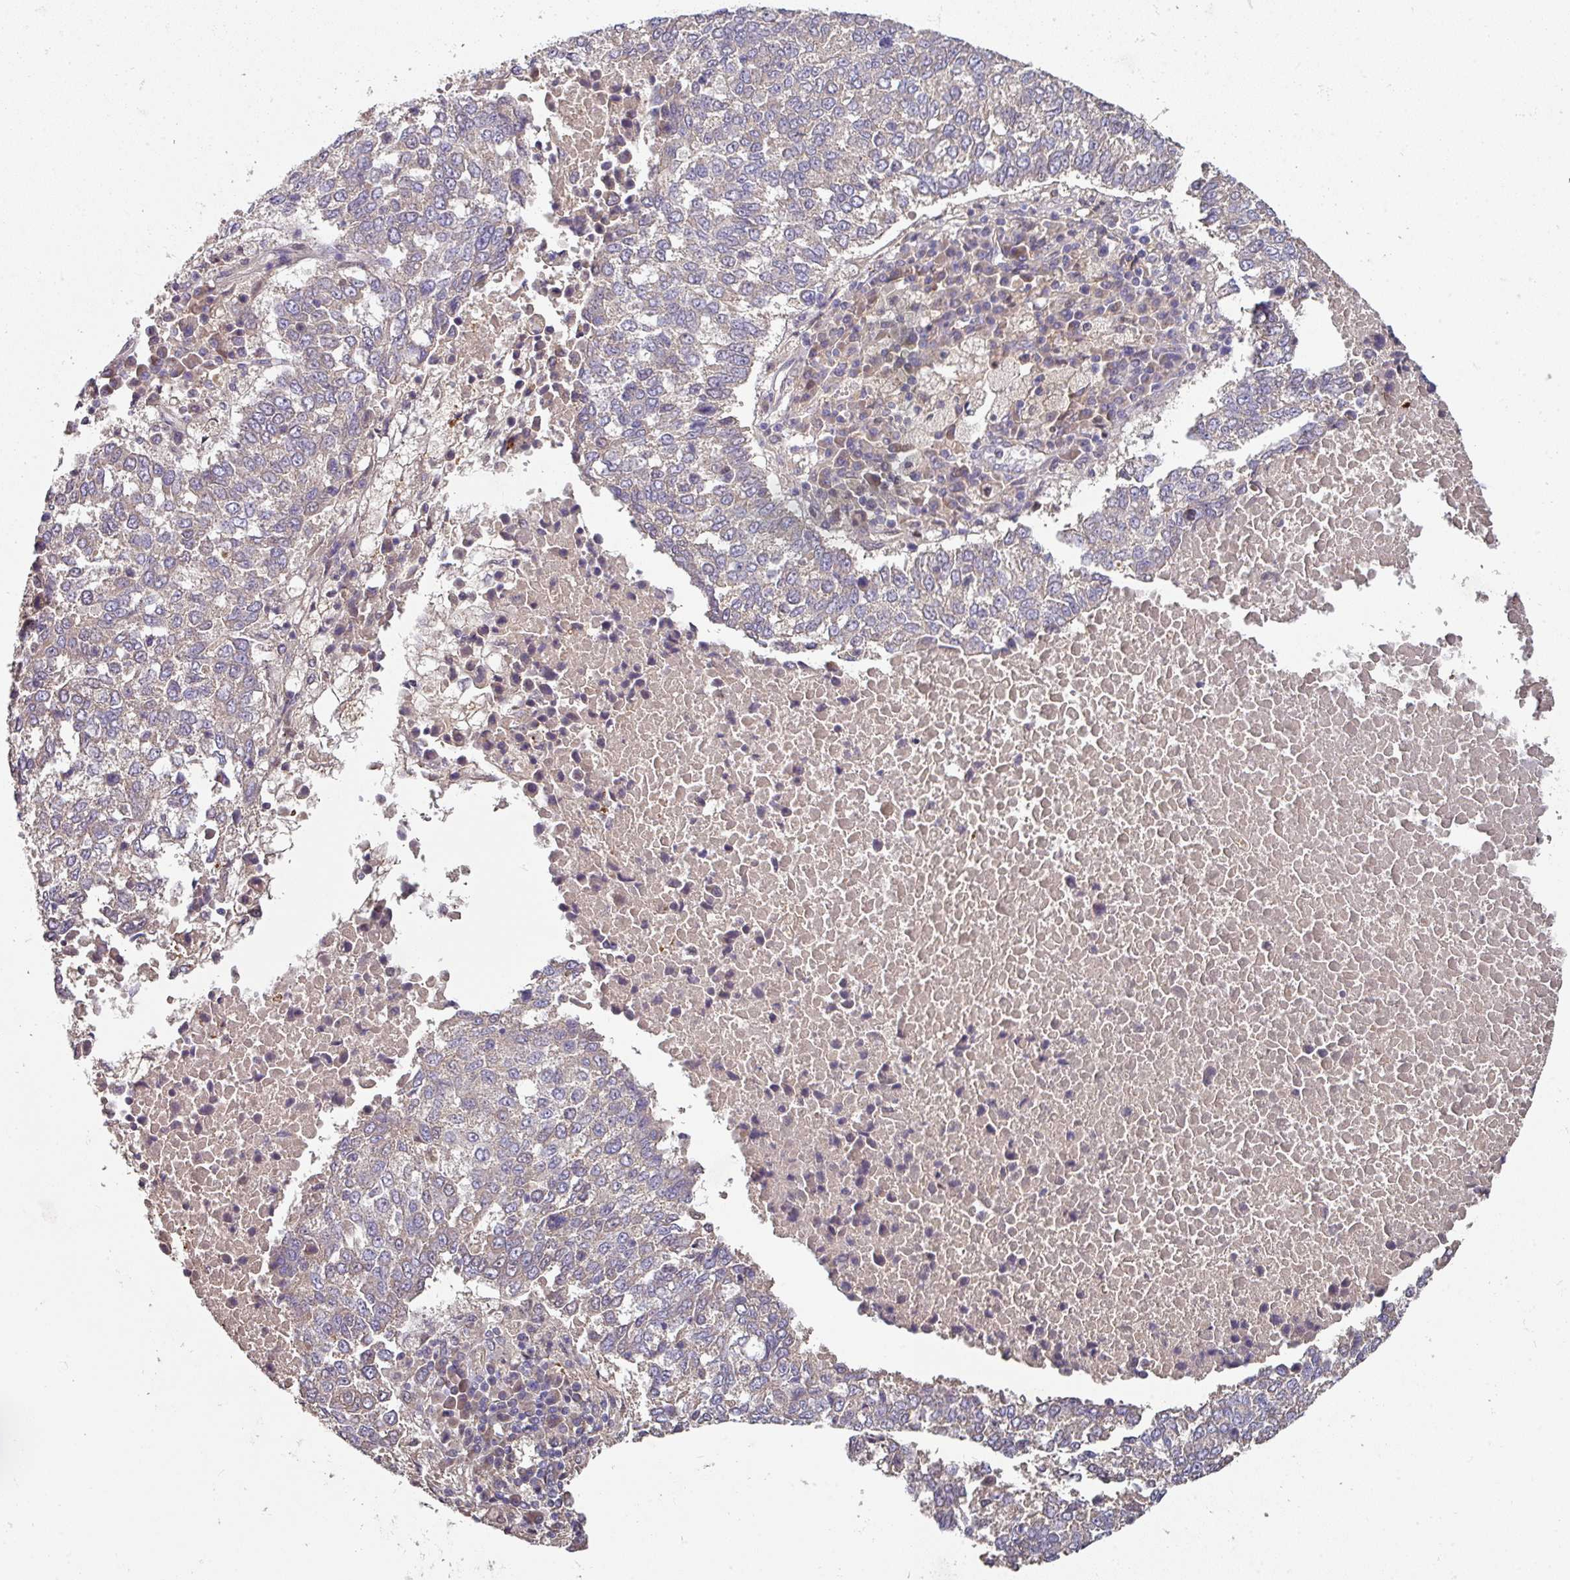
{"staining": {"intensity": "negative", "quantity": "none", "location": "none"}, "tissue": "lung cancer", "cell_type": "Tumor cells", "image_type": "cancer", "snomed": [{"axis": "morphology", "description": "Squamous cell carcinoma, NOS"}, {"axis": "topography", "description": "Lung"}], "caption": "An IHC image of lung cancer (squamous cell carcinoma) is shown. There is no staining in tumor cells of lung cancer (squamous cell carcinoma).", "gene": "C4orf48", "patient": {"sex": "male", "age": 73}}